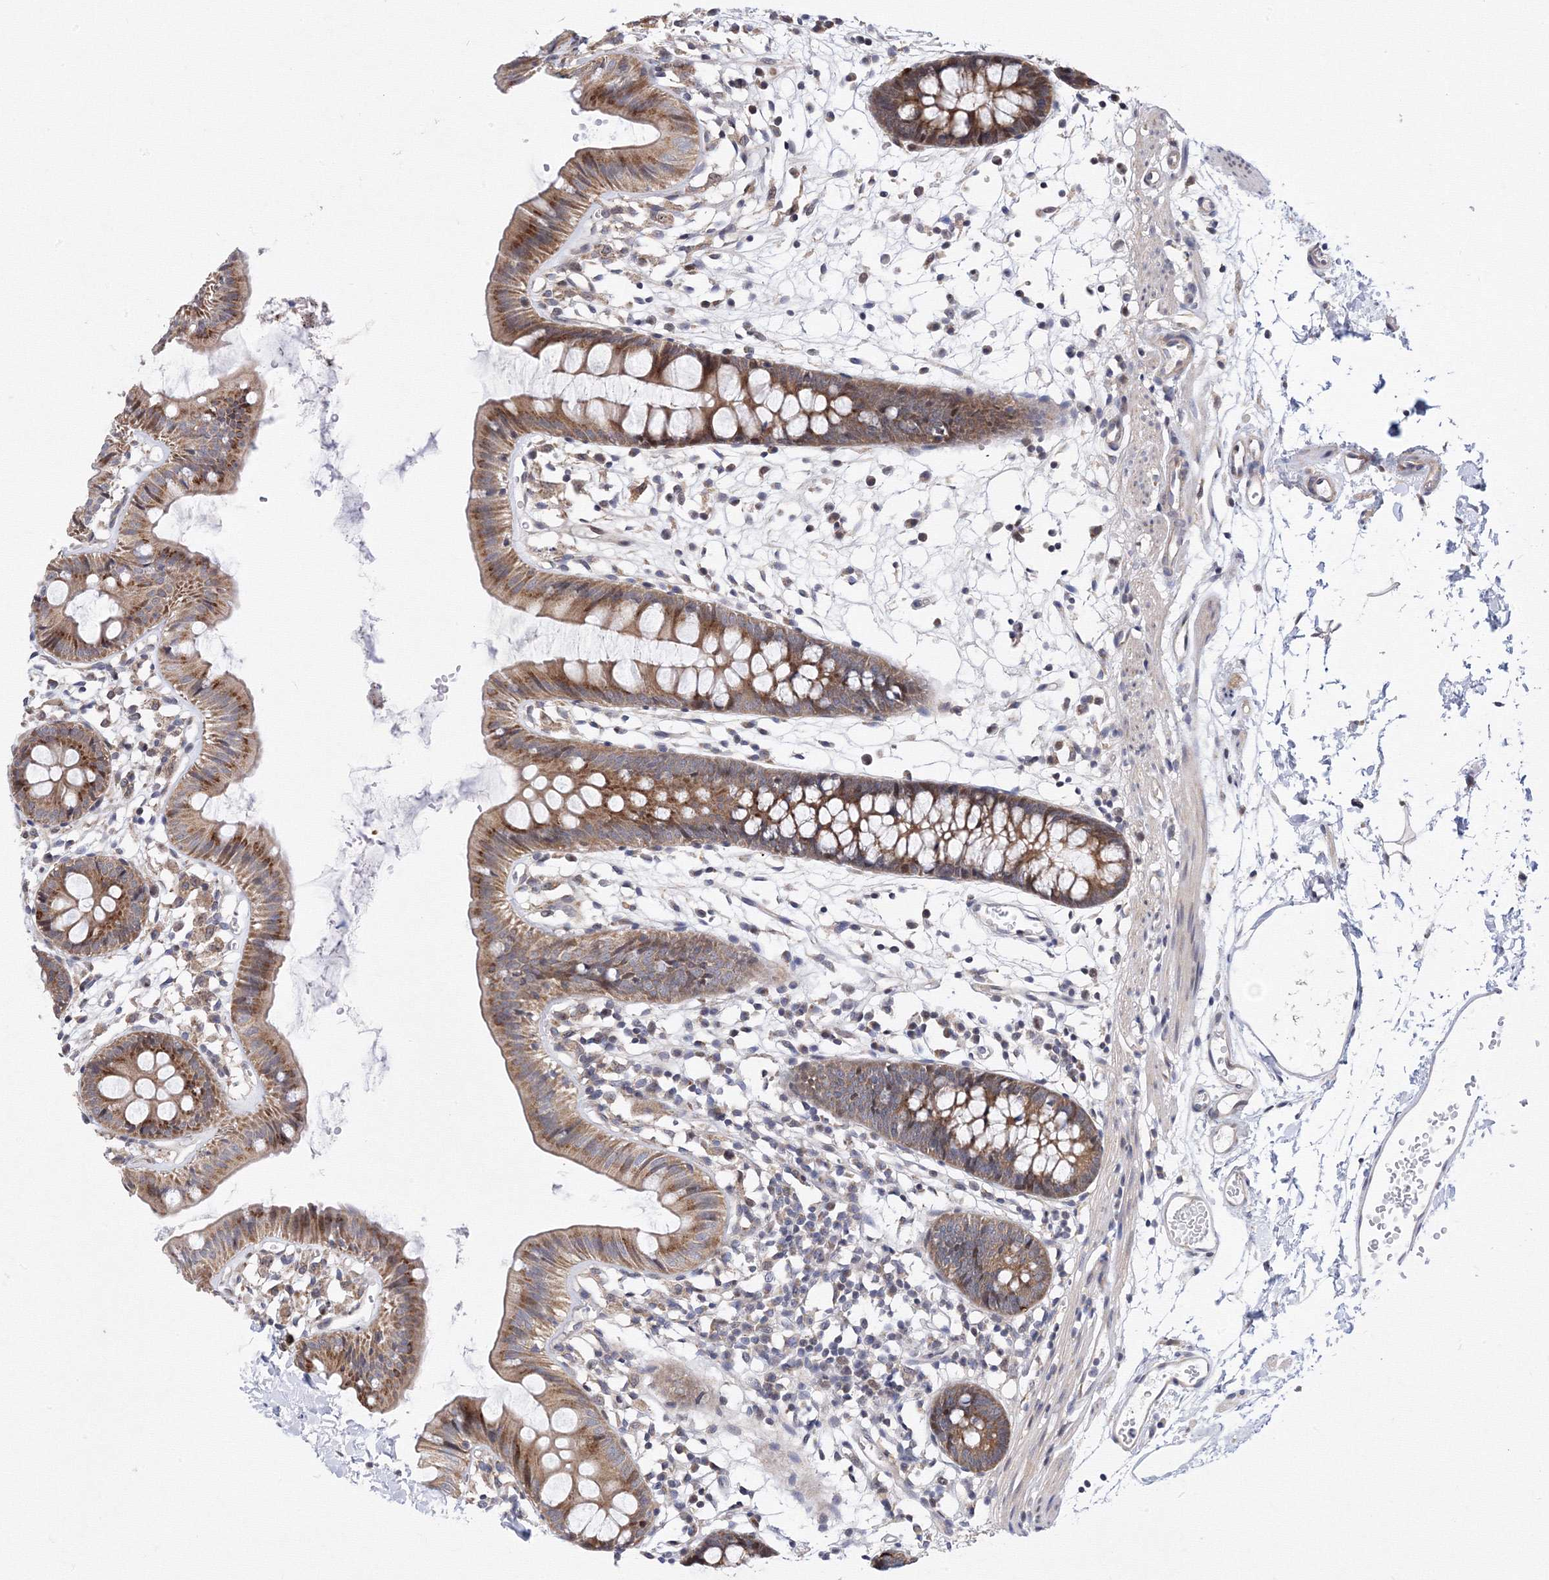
{"staining": {"intensity": "weak", "quantity": "25%-75%", "location": "cytoplasmic/membranous"}, "tissue": "colon", "cell_type": "Endothelial cells", "image_type": "normal", "snomed": [{"axis": "morphology", "description": "Normal tissue, NOS"}, {"axis": "topography", "description": "Colon"}], "caption": "Benign colon exhibits weak cytoplasmic/membranous positivity in about 25%-75% of endothelial cells, visualized by immunohistochemistry.", "gene": "GPN1", "patient": {"sex": "male", "age": 56}}